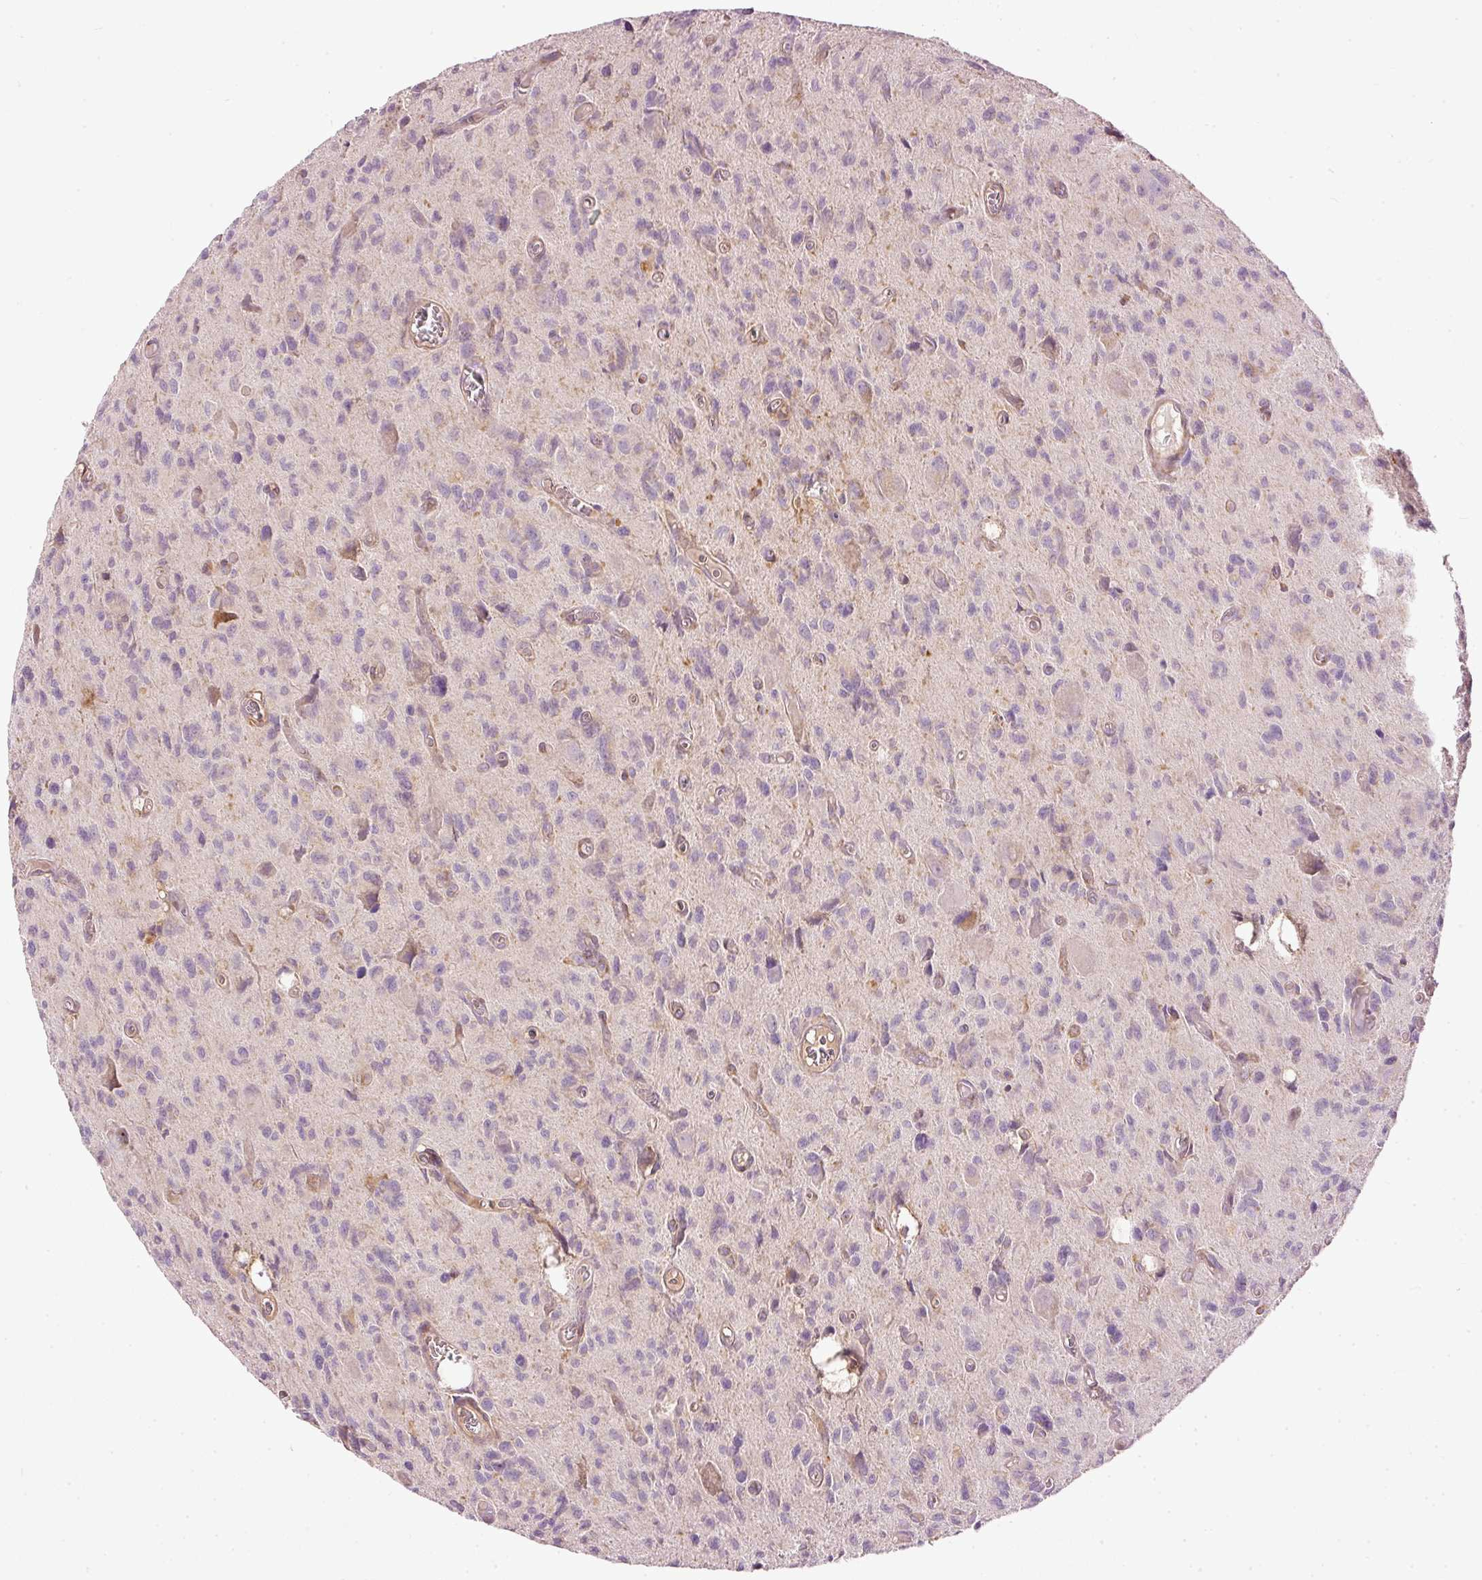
{"staining": {"intensity": "negative", "quantity": "none", "location": "none"}, "tissue": "glioma", "cell_type": "Tumor cells", "image_type": "cancer", "snomed": [{"axis": "morphology", "description": "Glioma, malignant, High grade"}, {"axis": "topography", "description": "Brain"}], "caption": "Immunohistochemistry photomicrograph of neoplastic tissue: human malignant high-grade glioma stained with DAB exhibits no significant protein expression in tumor cells.", "gene": "PAQR9", "patient": {"sex": "male", "age": 76}}